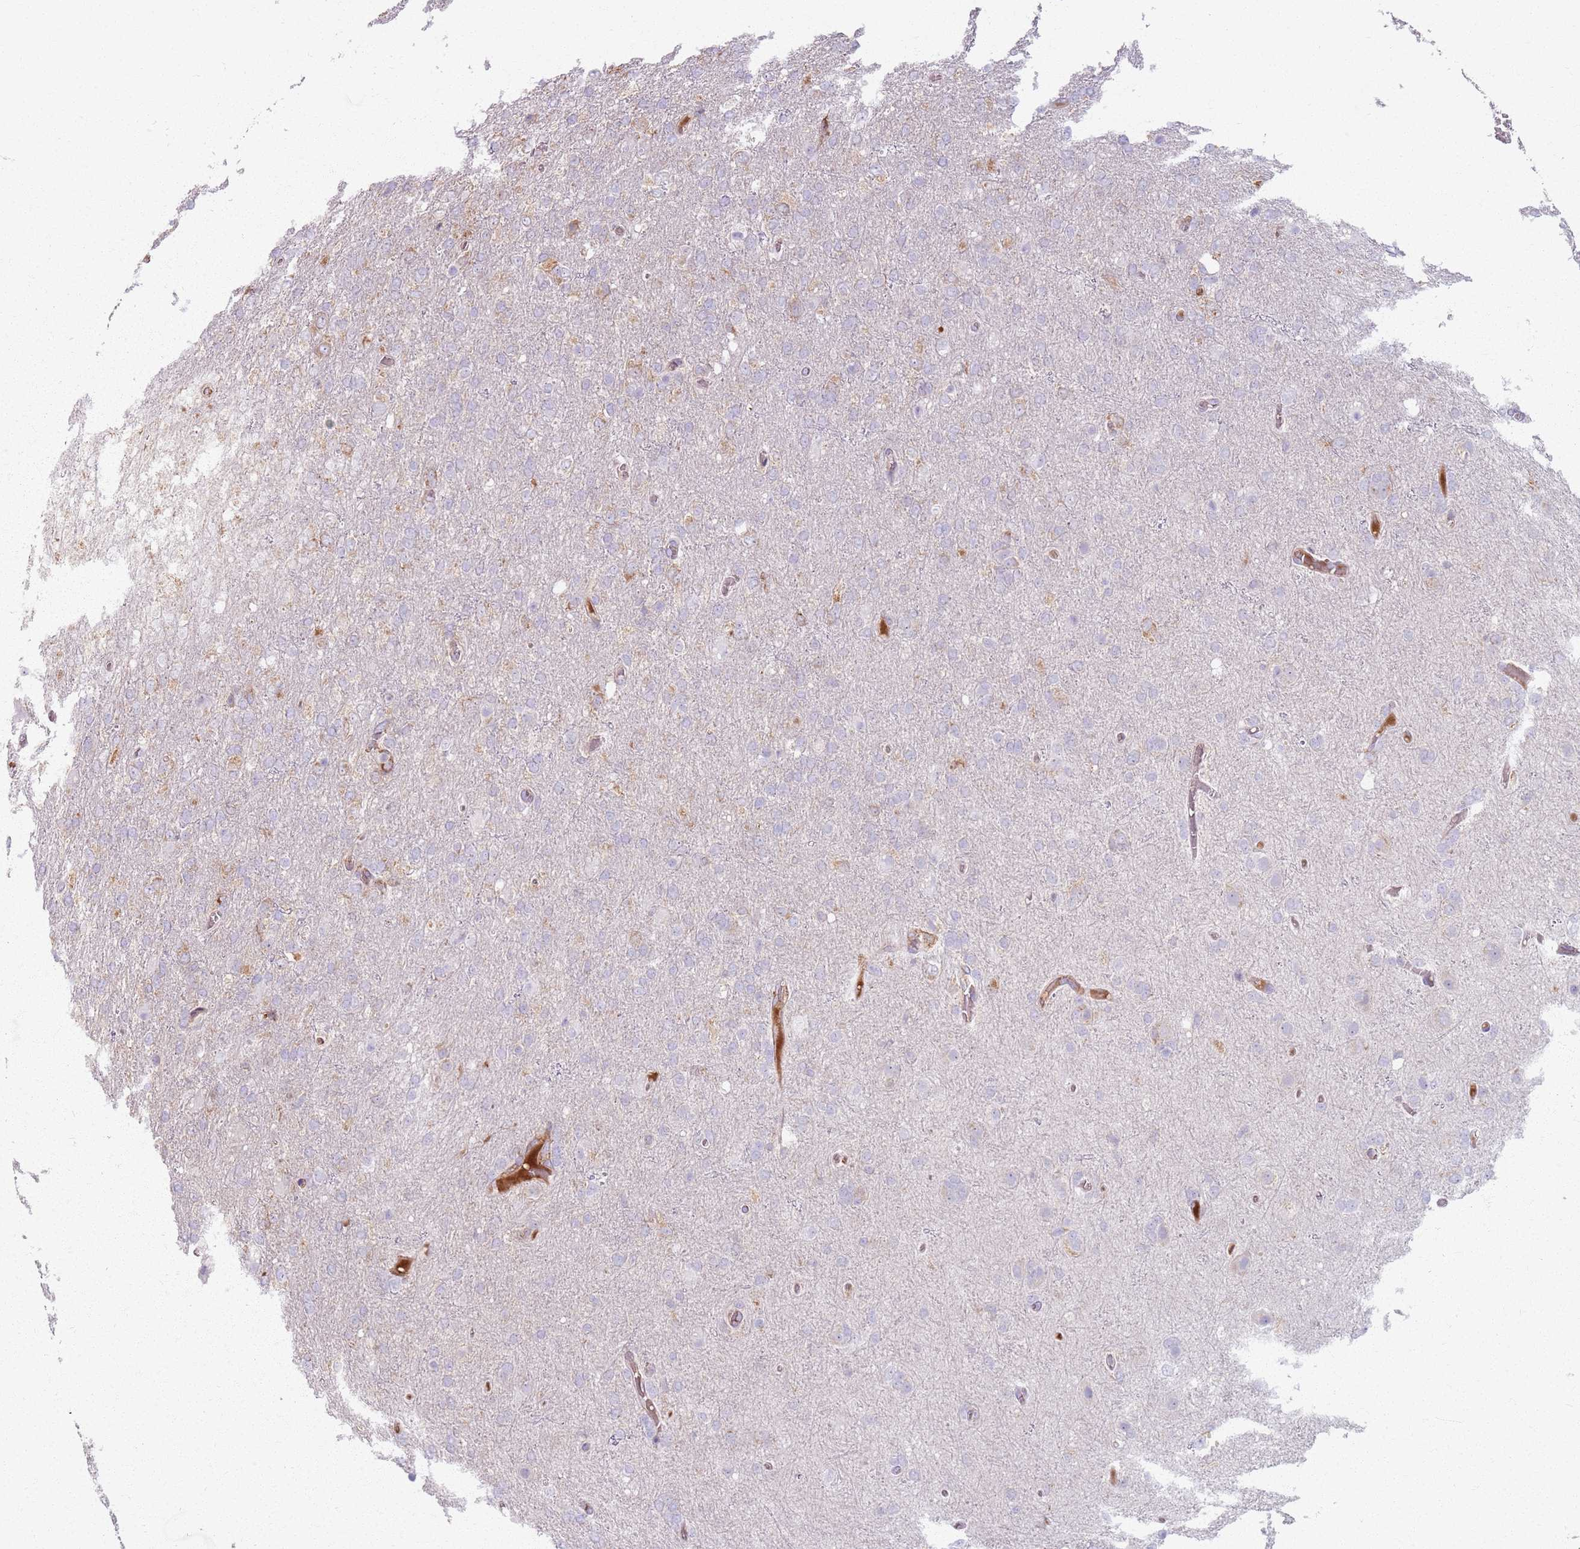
{"staining": {"intensity": "negative", "quantity": "none", "location": "none"}, "tissue": "glioma", "cell_type": "Tumor cells", "image_type": "cancer", "snomed": [{"axis": "morphology", "description": "Glioma, malignant, High grade"}, {"axis": "topography", "description": "Brain"}], "caption": "Micrograph shows no protein staining in tumor cells of glioma tissue.", "gene": "COLGALT1", "patient": {"sex": "female", "age": 74}}